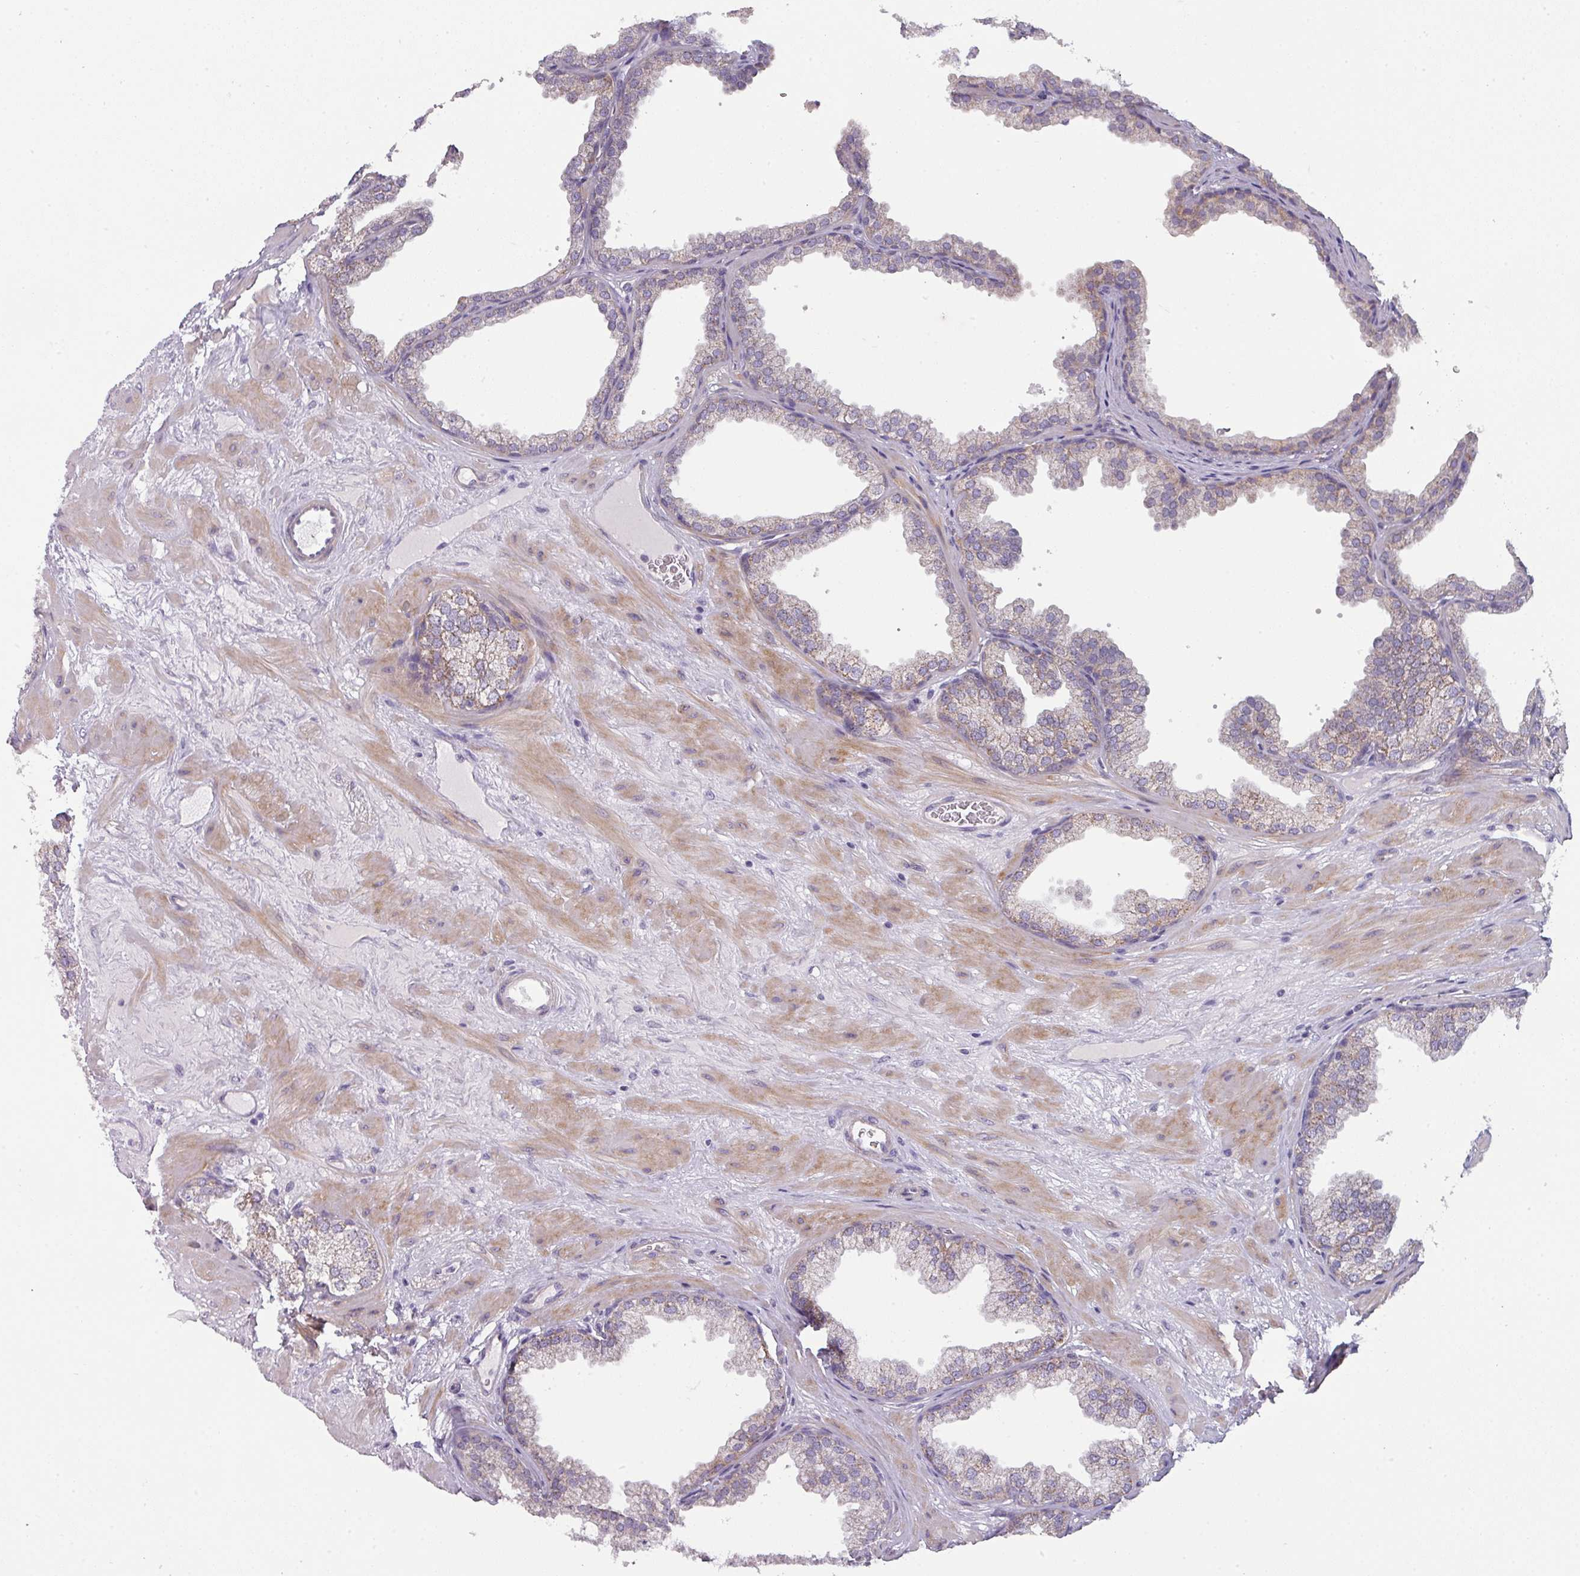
{"staining": {"intensity": "strong", "quantity": "<25%", "location": "cytoplasmic/membranous"}, "tissue": "prostate", "cell_type": "Glandular cells", "image_type": "normal", "snomed": [{"axis": "morphology", "description": "Normal tissue, NOS"}, {"axis": "topography", "description": "Prostate"}], "caption": "An immunohistochemistry histopathology image of normal tissue is shown. Protein staining in brown highlights strong cytoplasmic/membranous positivity in prostate within glandular cells. The protein is stained brown, and the nuclei are stained in blue (DAB IHC with brightfield microscopy, high magnification).", "gene": "C2orf68", "patient": {"sex": "male", "age": 37}}